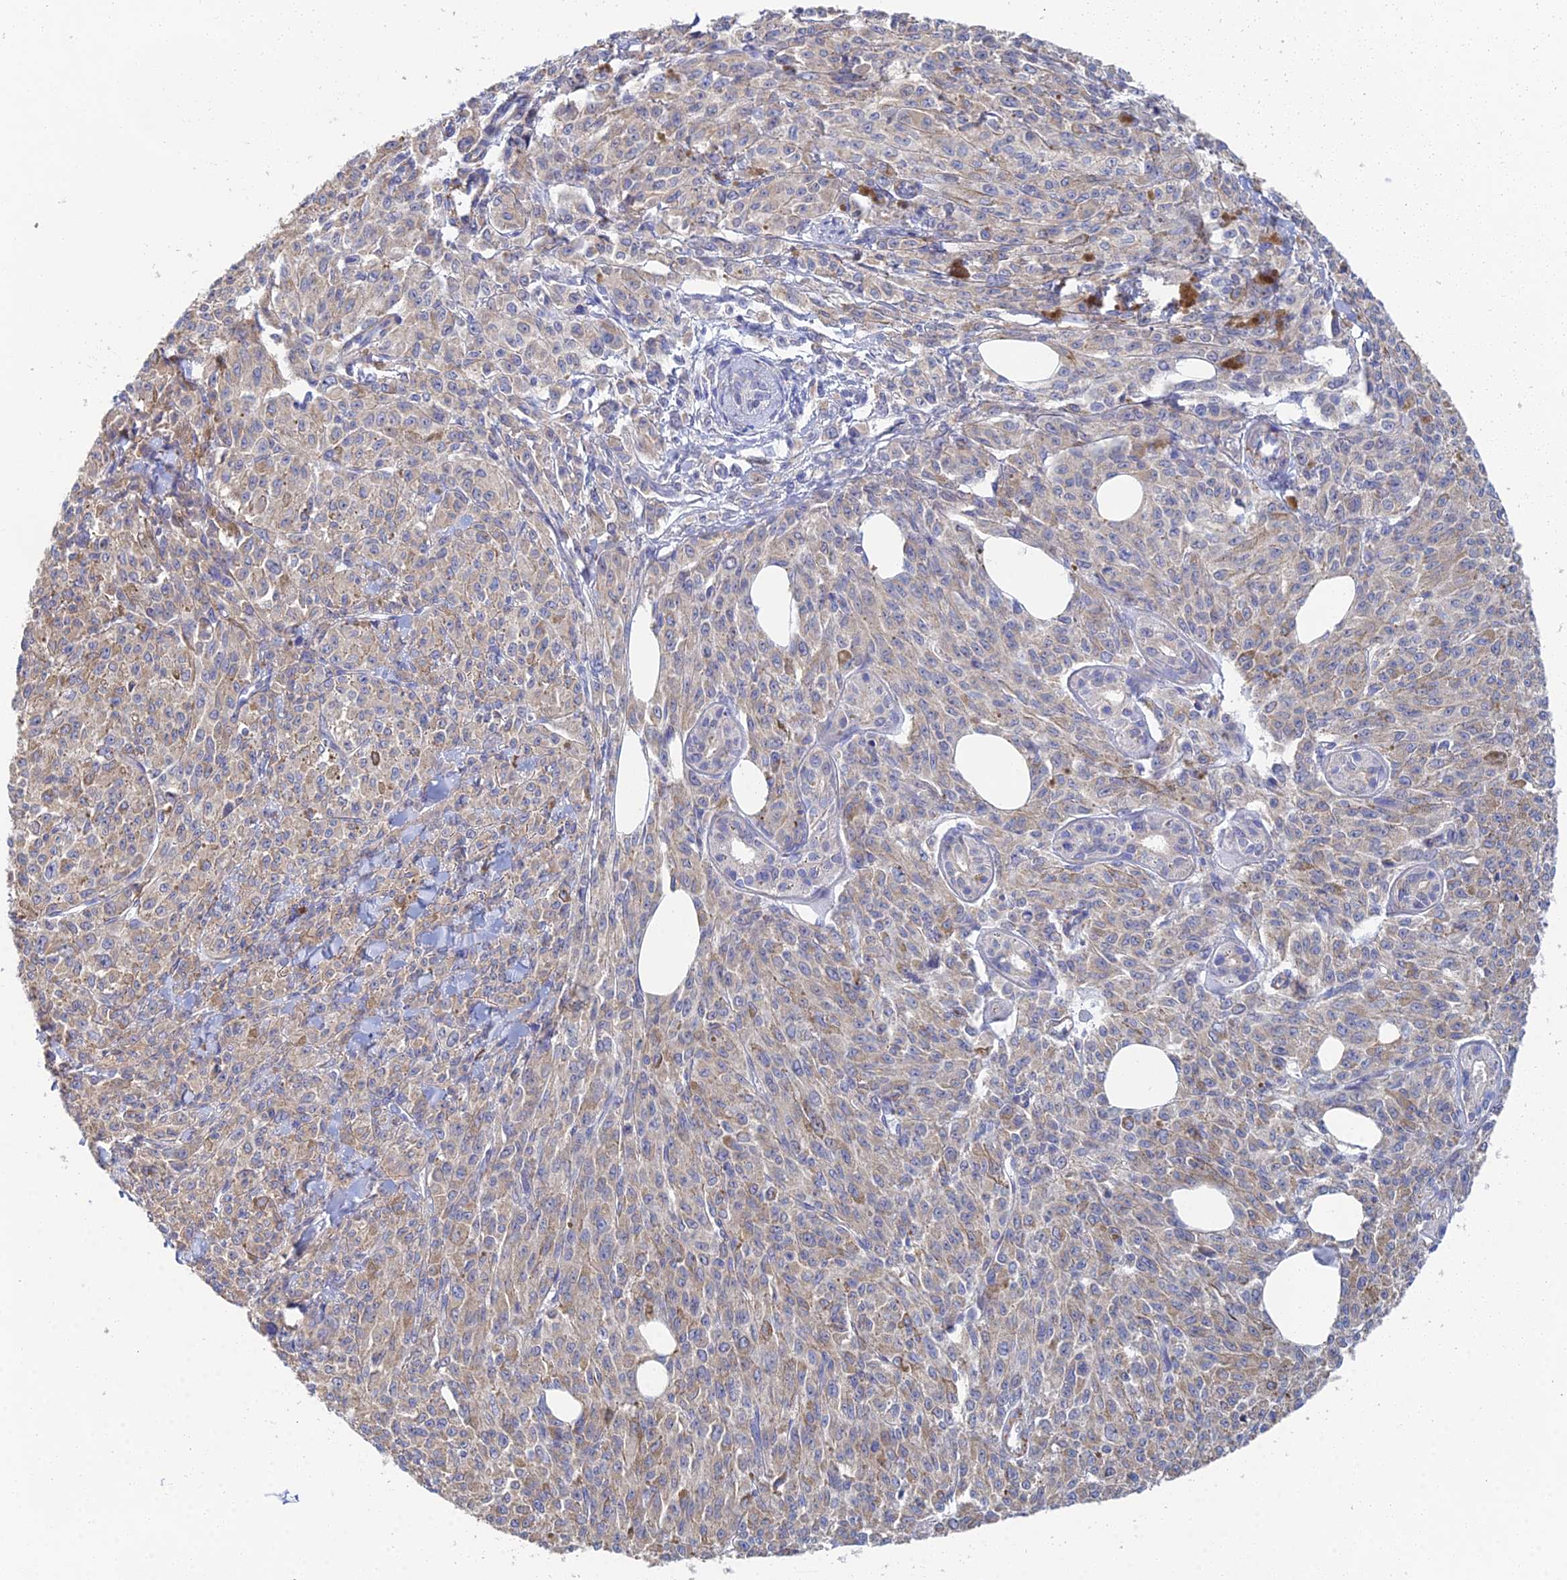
{"staining": {"intensity": "weak", "quantity": "25%-75%", "location": "cytoplasmic/membranous"}, "tissue": "melanoma", "cell_type": "Tumor cells", "image_type": "cancer", "snomed": [{"axis": "morphology", "description": "Malignant melanoma, NOS"}, {"axis": "topography", "description": "Skin"}], "caption": "Human melanoma stained for a protein (brown) displays weak cytoplasmic/membranous positive positivity in approximately 25%-75% of tumor cells.", "gene": "DNAH14", "patient": {"sex": "female", "age": 52}}